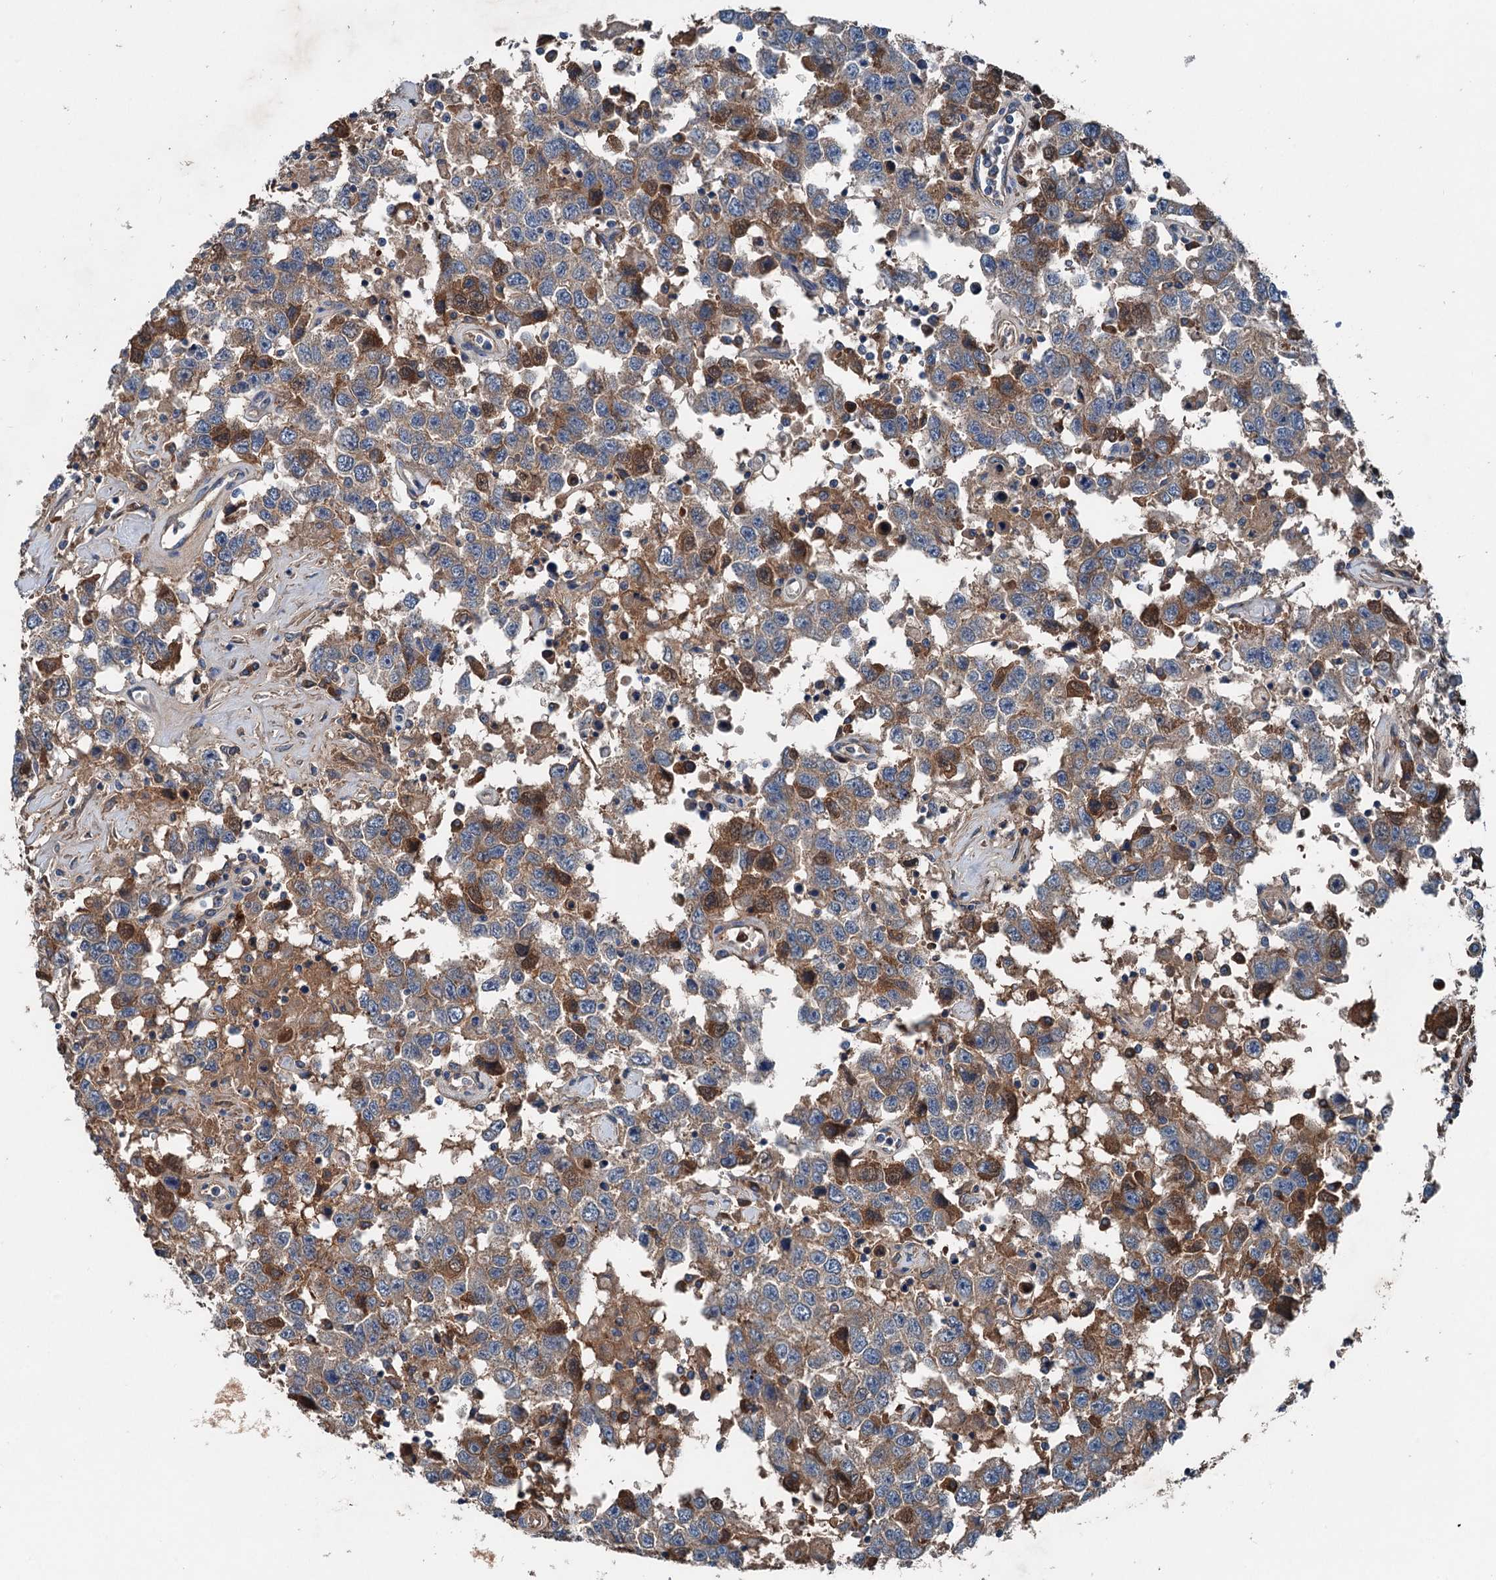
{"staining": {"intensity": "moderate", "quantity": "25%-75%", "location": "cytoplasmic/membranous"}, "tissue": "testis cancer", "cell_type": "Tumor cells", "image_type": "cancer", "snomed": [{"axis": "morphology", "description": "Seminoma, NOS"}, {"axis": "topography", "description": "Testis"}], "caption": "IHC (DAB) staining of seminoma (testis) reveals moderate cytoplasmic/membranous protein expression in about 25%-75% of tumor cells.", "gene": "PDSS1", "patient": {"sex": "male", "age": 41}}